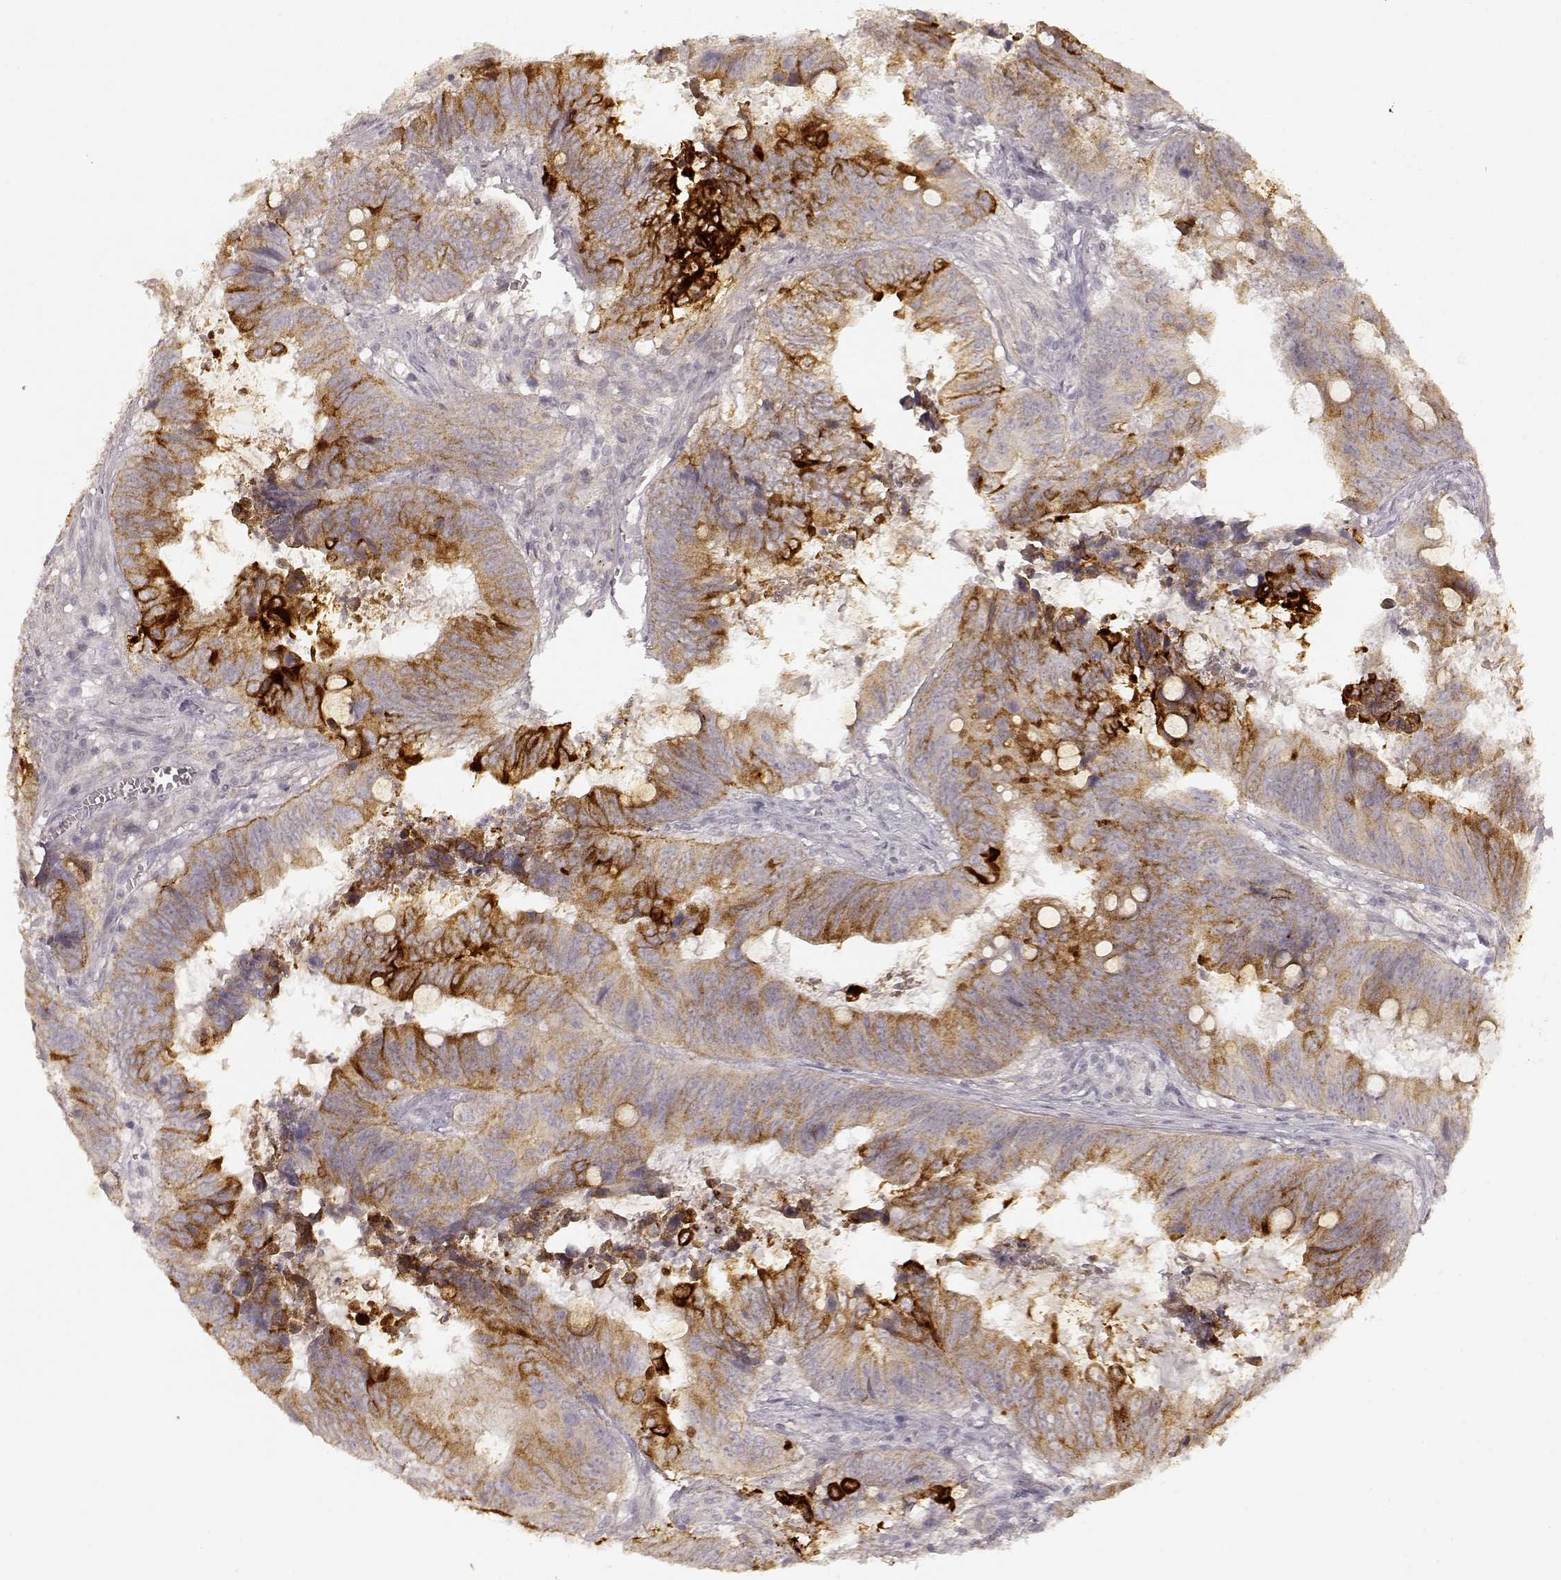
{"staining": {"intensity": "strong", "quantity": "25%-75%", "location": "cytoplasmic/membranous"}, "tissue": "colorectal cancer", "cell_type": "Tumor cells", "image_type": "cancer", "snomed": [{"axis": "morphology", "description": "Adenocarcinoma, NOS"}, {"axis": "topography", "description": "Colon"}], "caption": "IHC (DAB (3,3'-diaminobenzidine)) staining of colorectal cancer displays strong cytoplasmic/membranous protein expression in about 25%-75% of tumor cells.", "gene": "LAMC2", "patient": {"sex": "female", "age": 82}}